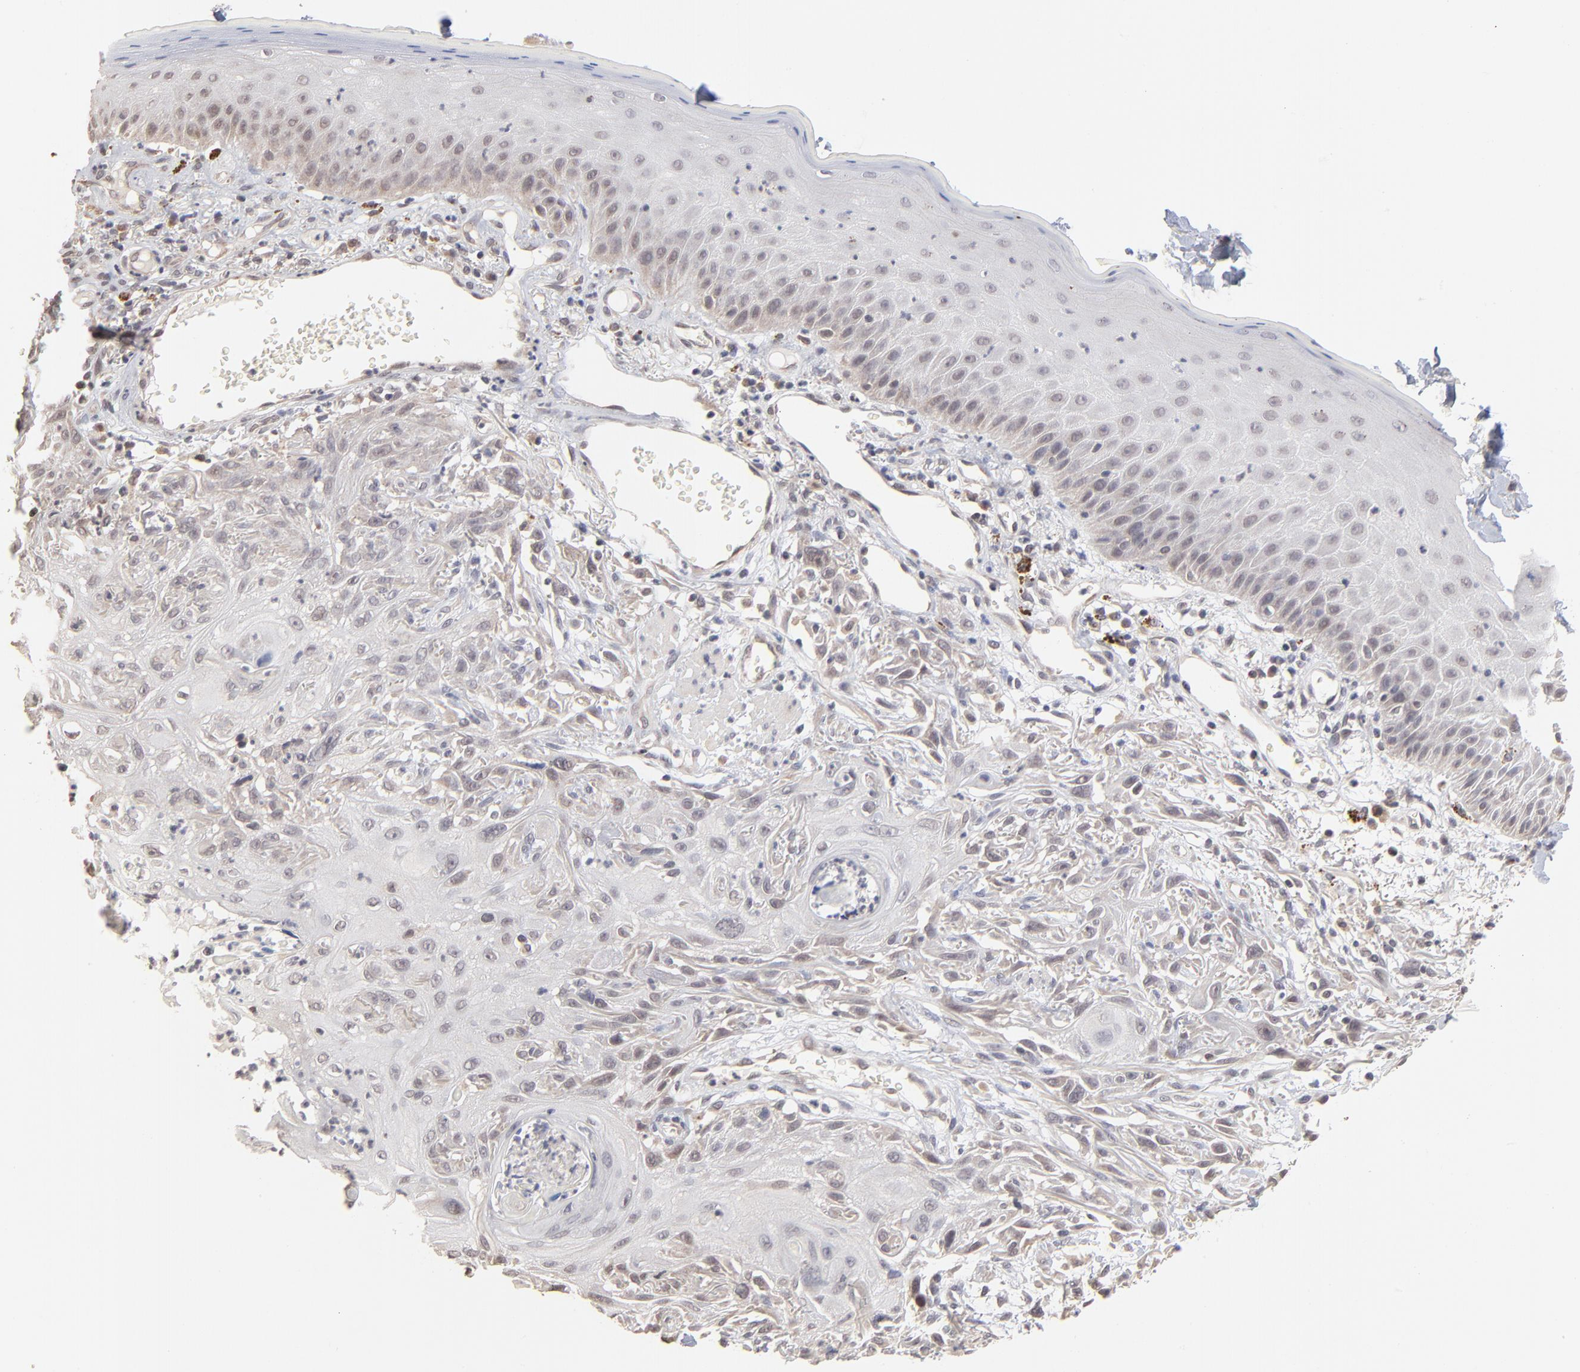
{"staining": {"intensity": "weak", "quantity": "<25%", "location": "cytoplasmic/membranous,nuclear"}, "tissue": "skin cancer", "cell_type": "Tumor cells", "image_type": "cancer", "snomed": [{"axis": "morphology", "description": "Squamous cell carcinoma, NOS"}, {"axis": "topography", "description": "Skin"}], "caption": "There is no significant staining in tumor cells of skin squamous cell carcinoma.", "gene": "MSL2", "patient": {"sex": "female", "age": 59}}